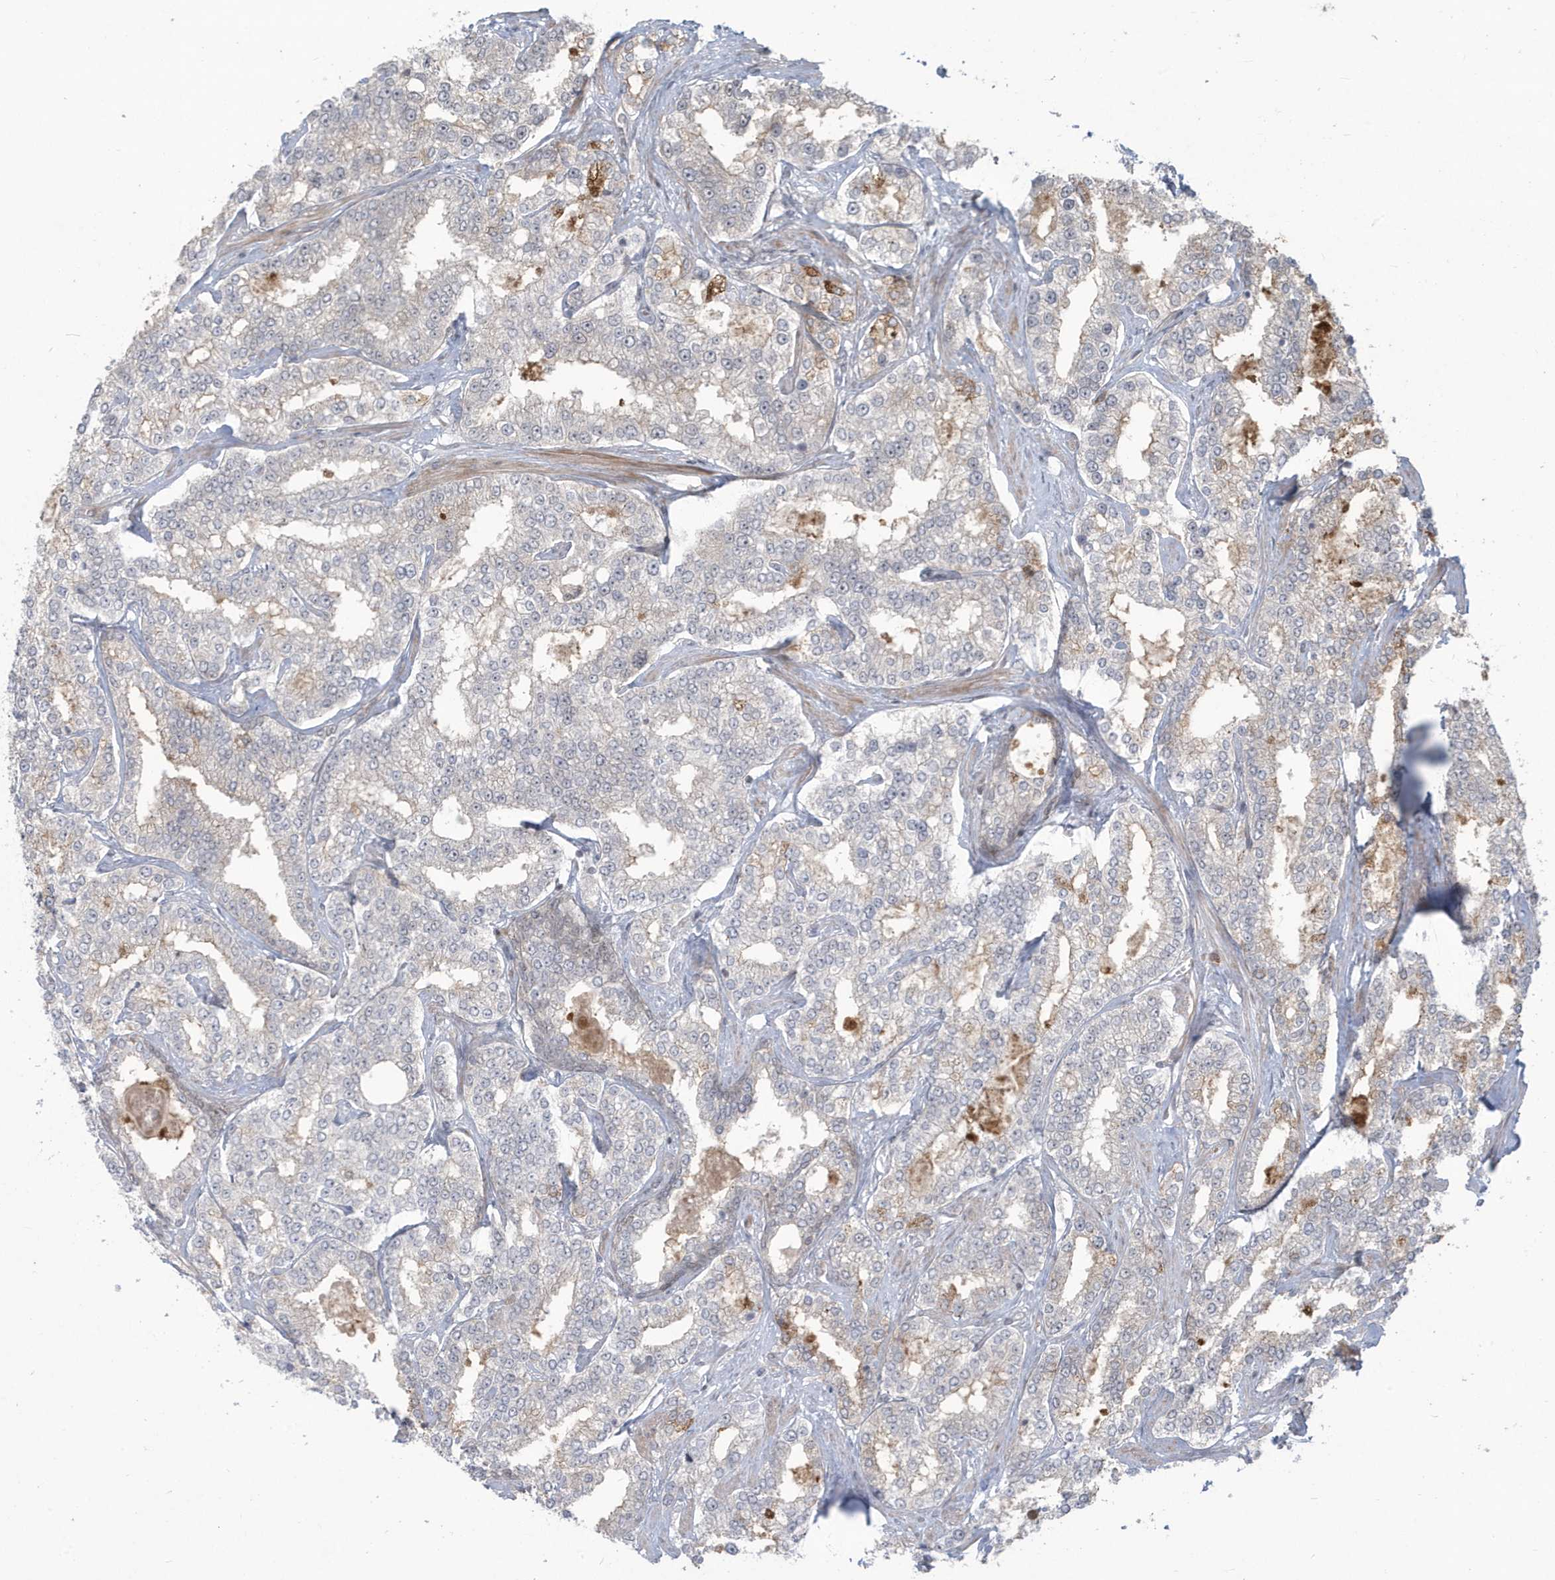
{"staining": {"intensity": "negative", "quantity": "none", "location": "none"}, "tissue": "prostate cancer", "cell_type": "Tumor cells", "image_type": "cancer", "snomed": [{"axis": "morphology", "description": "Normal tissue, NOS"}, {"axis": "morphology", "description": "Adenocarcinoma, High grade"}, {"axis": "topography", "description": "Prostate"}], "caption": "This image is of prostate cancer stained with immunohistochemistry (IHC) to label a protein in brown with the nuclei are counter-stained blue. There is no positivity in tumor cells.", "gene": "C1orf52", "patient": {"sex": "male", "age": 83}}